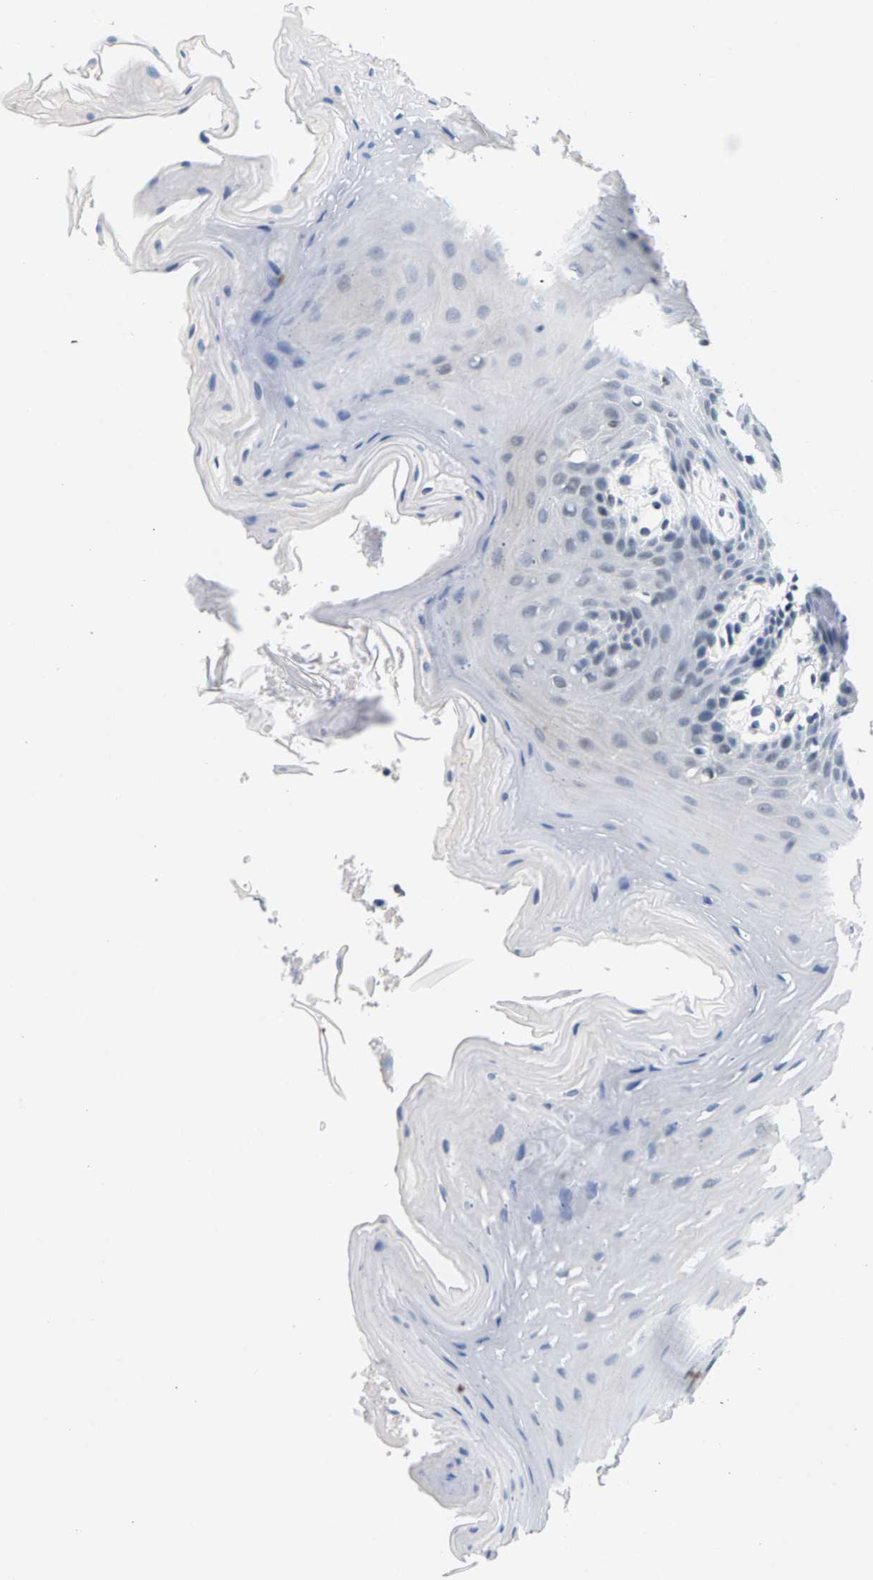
{"staining": {"intensity": "weak", "quantity": "<25%", "location": "nuclear"}, "tissue": "oral mucosa", "cell_type": "Squamous epithelial cells", "image_type": "normal", "snomed": [{"axis": "morphology", "description": "Normal tissue, NOS"}, {"axis": "morphology", "description": "Squamous cell carcinoma, NOS"}, {"axis": "topography", "description": "Oral tissue"}, {"axis": "topography", "description": "Head-Neck"}], "caption": "This is a micrograph of immunohistochemistry (IHC) staining of benign oral mucosa, which shows no expression in squamous epithelial cells.", "gene": "ATF2", "patient": {"sex": "male", "age": 71}}